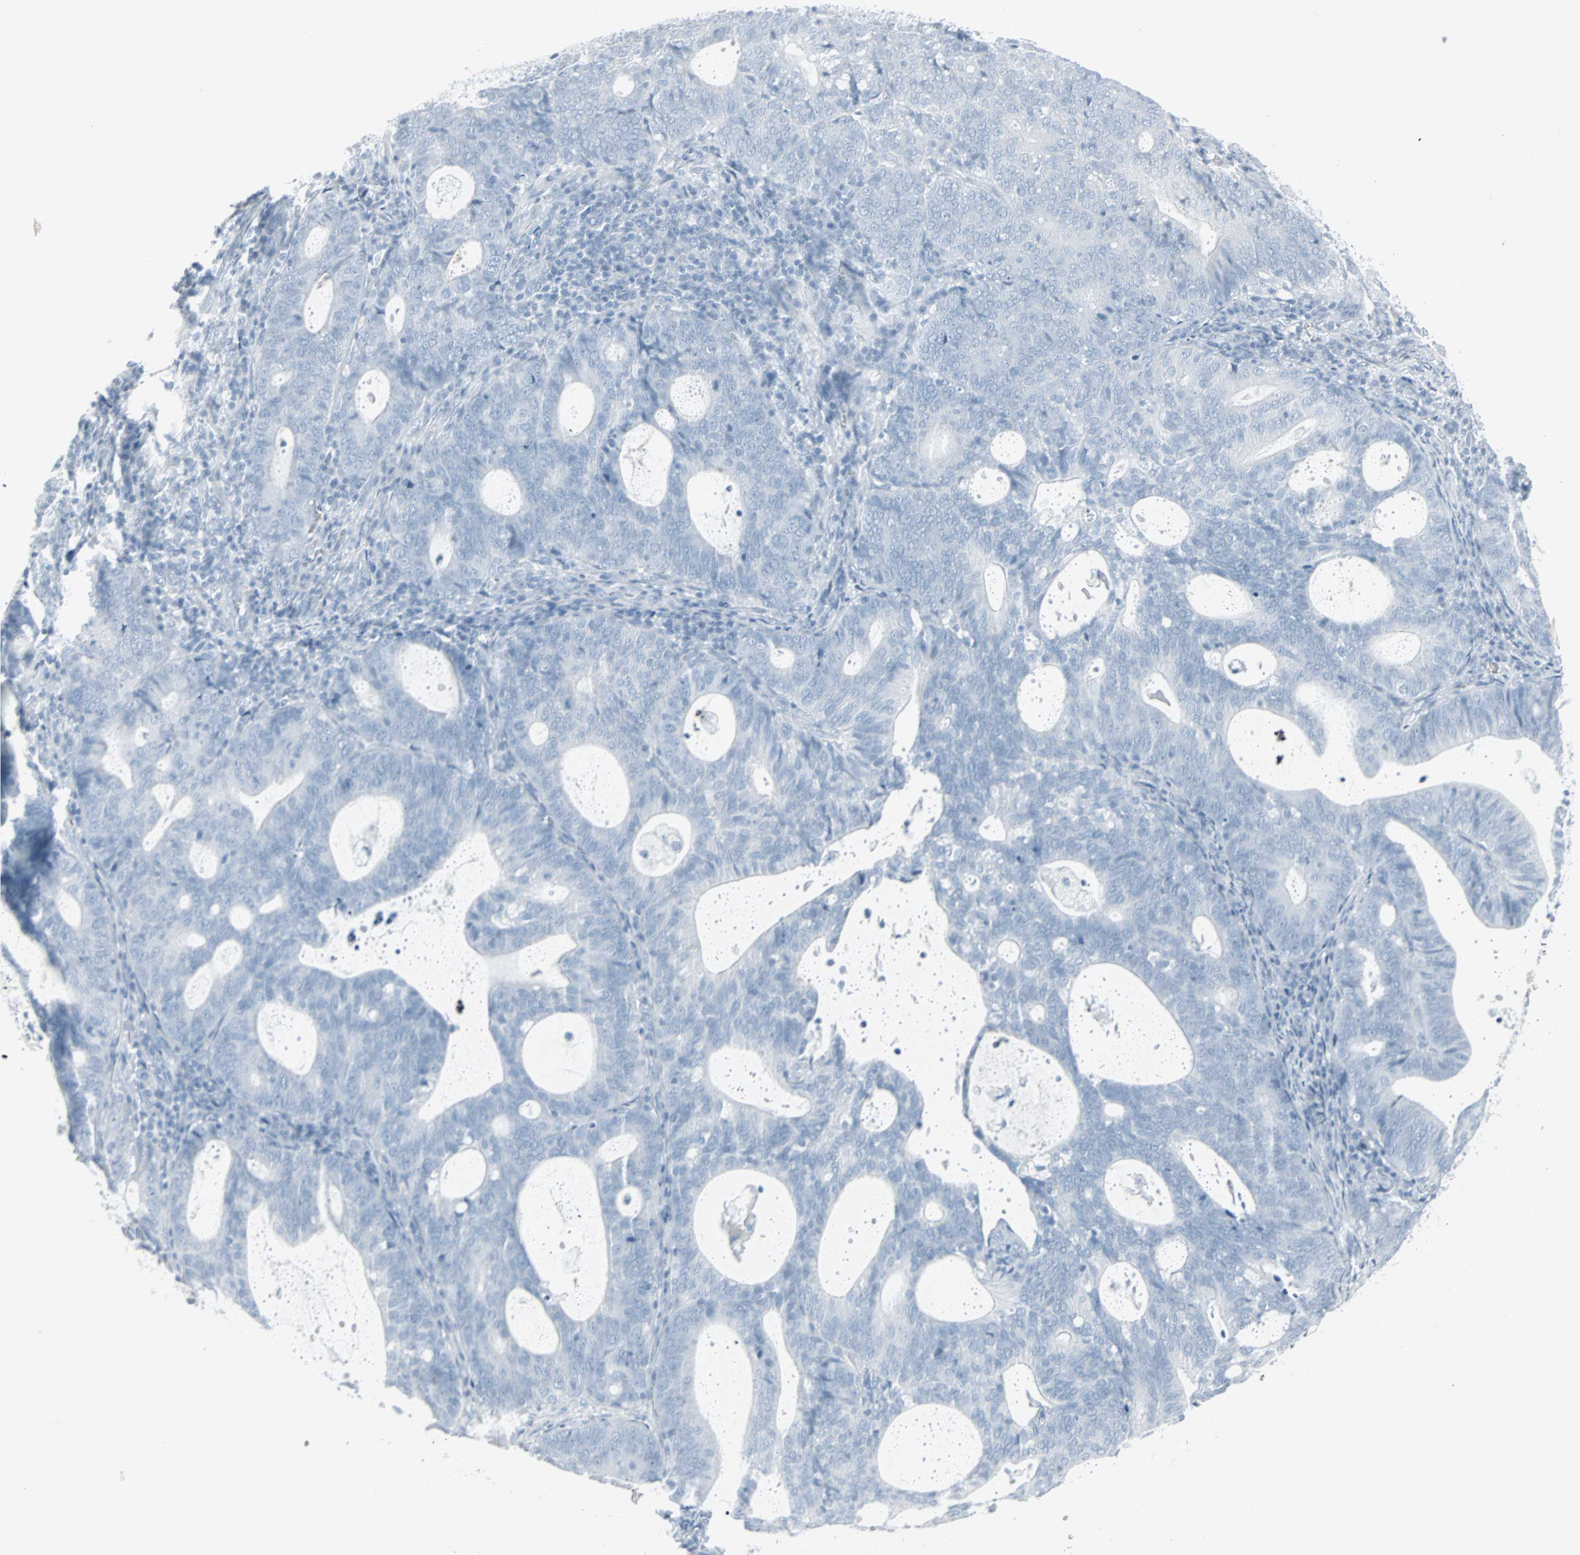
{"staining": {"intensity": "negative", "quantity": "none", "location": "none"}, "tissue": "endometrial cancer", "cell_type": "Tumor cells", "image_type": "cancer", "snomed": [{"axis": "morphology", "description": "Adenocarcinoma, NOS"}, {"axis": "topography", "description": "Uterus"}], "caption": "A micrograph of human endometrial cancer is negative for staining in tumor cells. (Brightfield microscopy of DAB immunohistochemistry at high magnification).", "gene": "LANCL3", "patient": {"sex": "female", "age": 83}}